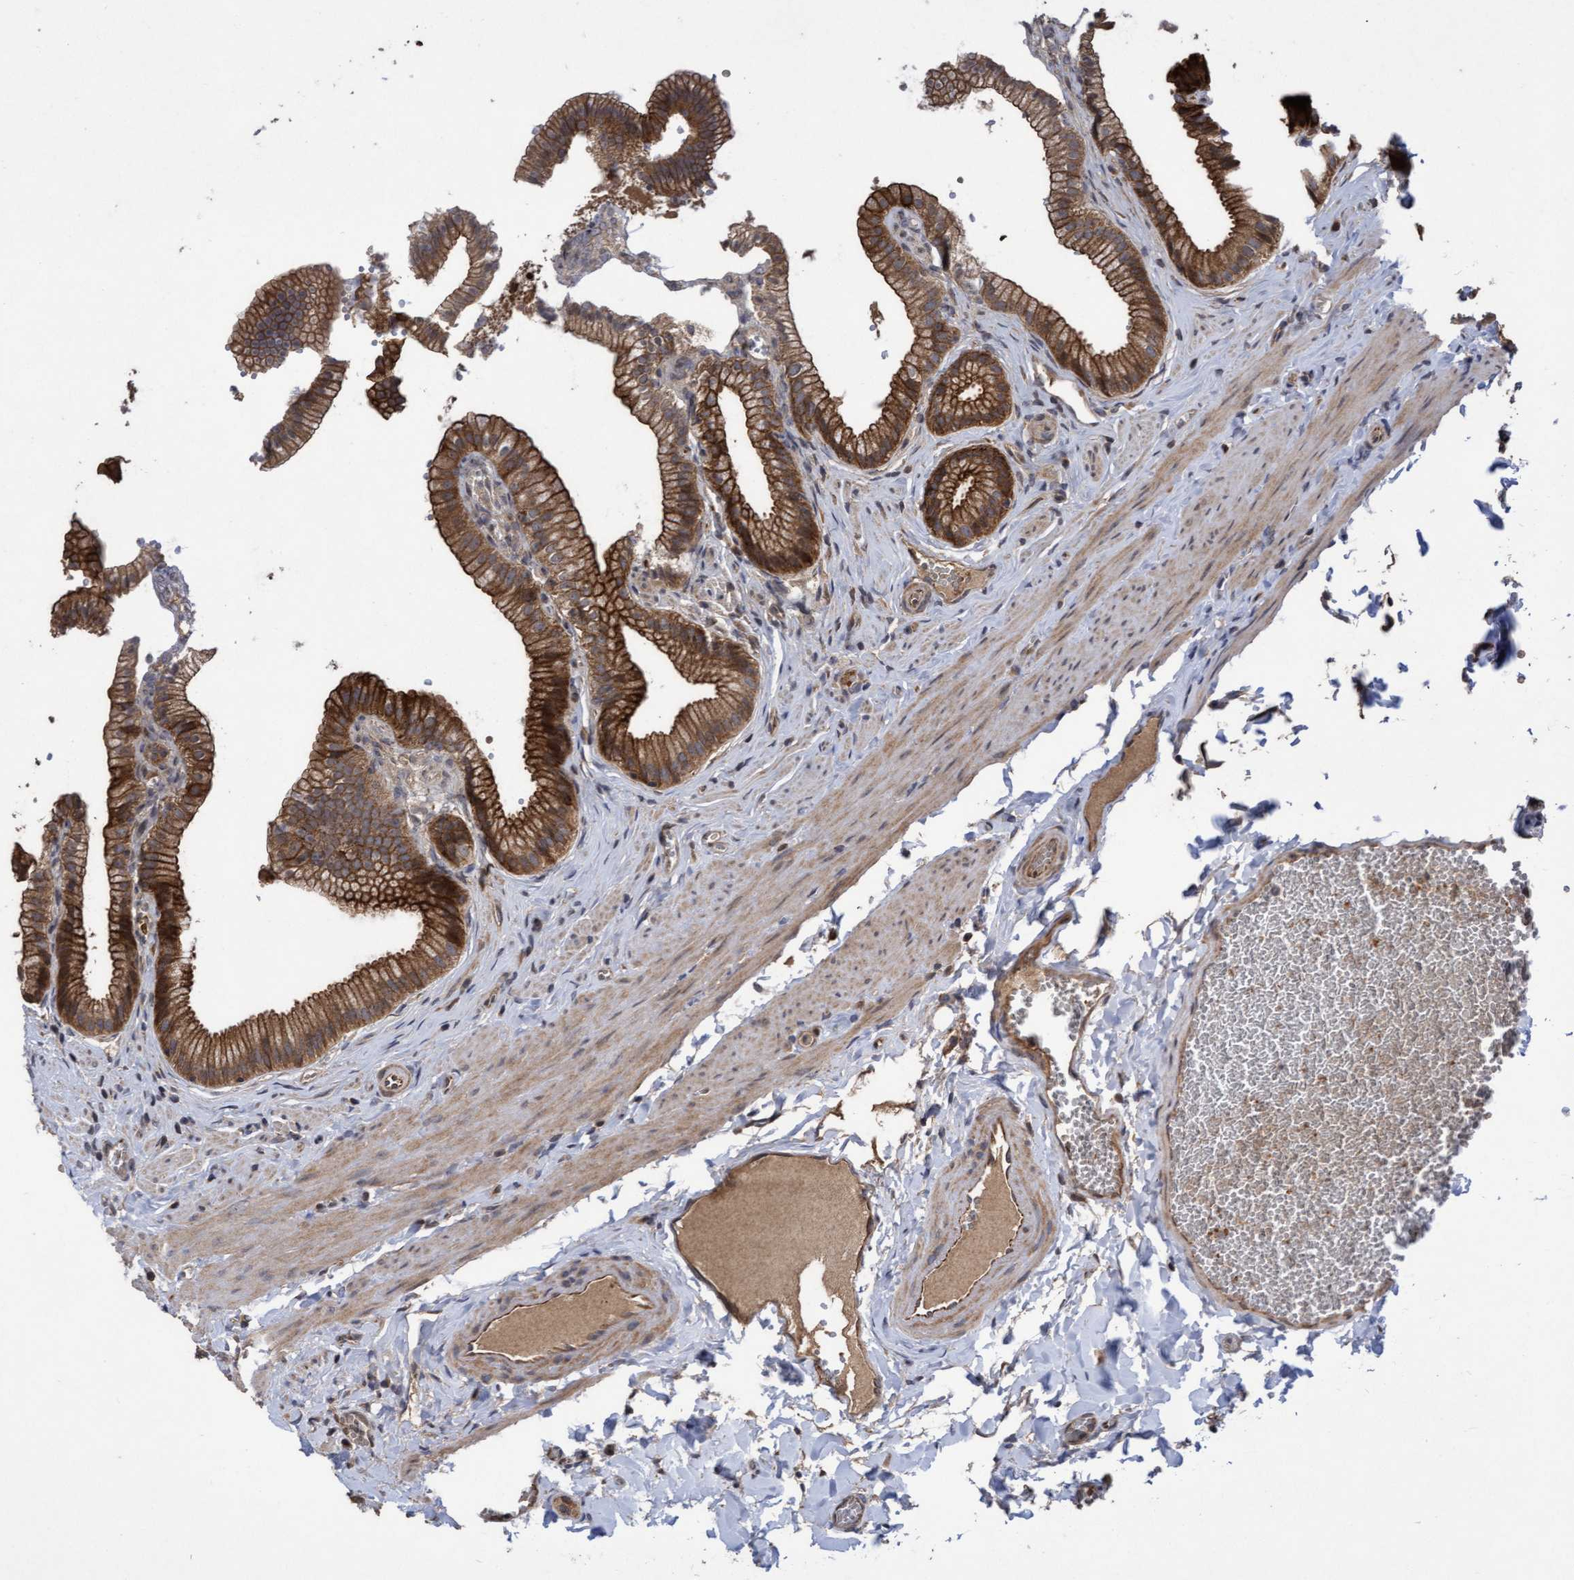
{"staining": {"intensity": "strong", "quantity": ">75%", "location": "cytoplasmic/membranous"}, "tissue": "gallbladder", "cell_type": "Glandular cells", "image_type": "normal", "snomed": [{"axis": "morphology", "description": "Normal tissue, NOS"}, {"axis": "topography", "description": "Gallbladder"}], "caption": "Protein expression analysis of normal gallbladder exhibits strong cytoplasmic/membranous staining in about >75% of glandular cells. Ihc stains the protein in brown and the nuclei are stained blue.", "gene": "COBL", "patient": {"sex": "male", "age": 38}}